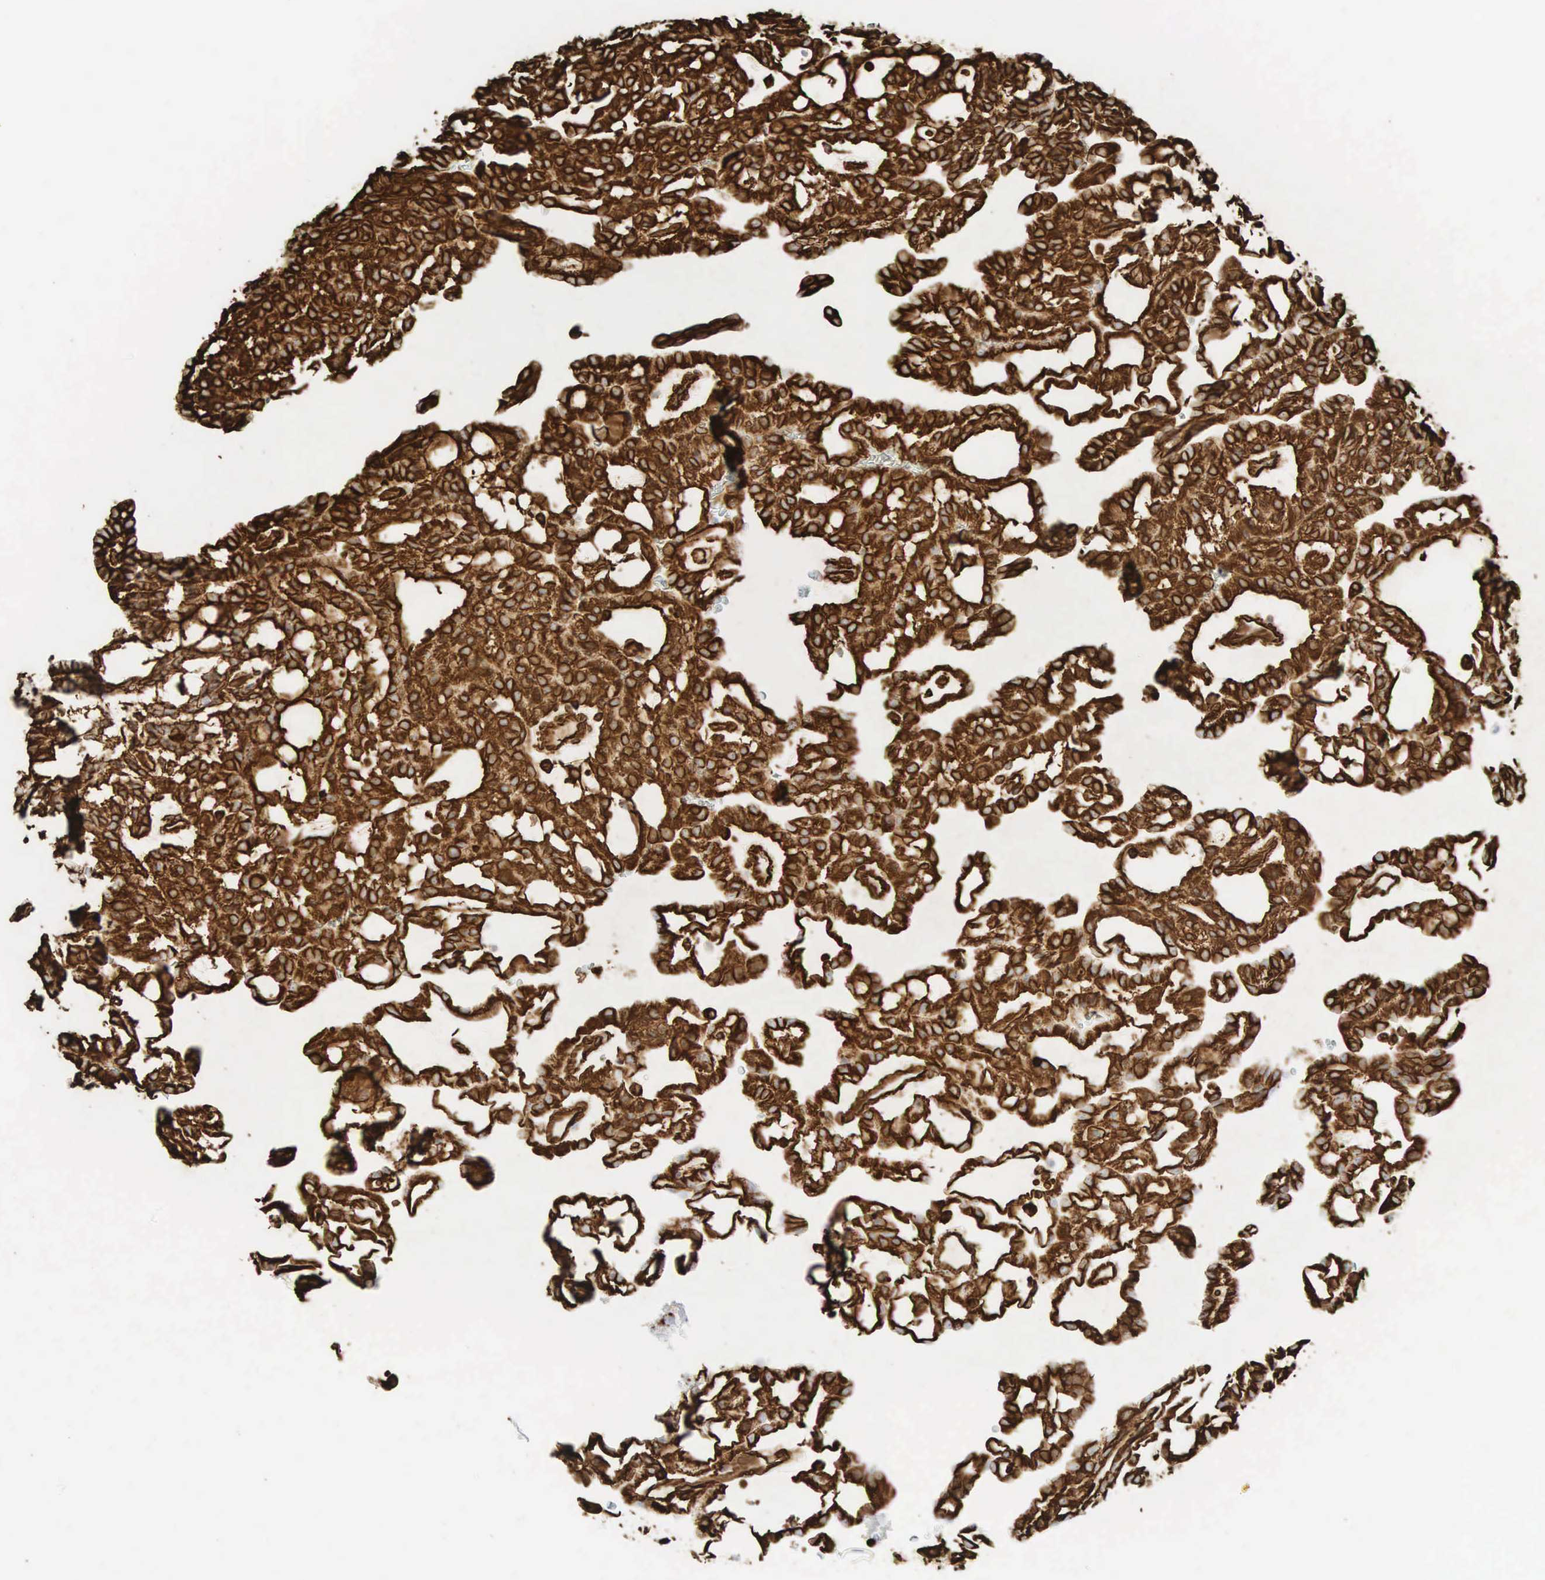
{"staining": {"intensity": "strong", "quantity": ">75%", "location": "cytoplasmic/membranous"}, "tissue": "renal cancer", "cell_type": "Tumor cells", "image_type": "cancer", "snomed": [{"axis": "morphology", "description": "Adenocarcinoma, NOS"}, {"axis": "topography", "description": "Kidney"}], "caption": "Human renal adenocarcinoma stained for a protein (brown) displays strong cytoplasmic/membranous positive staining in approximately >75% of tumor cells.", "gene": "VIM", "patient": {"sex": "male", "age": 63}}